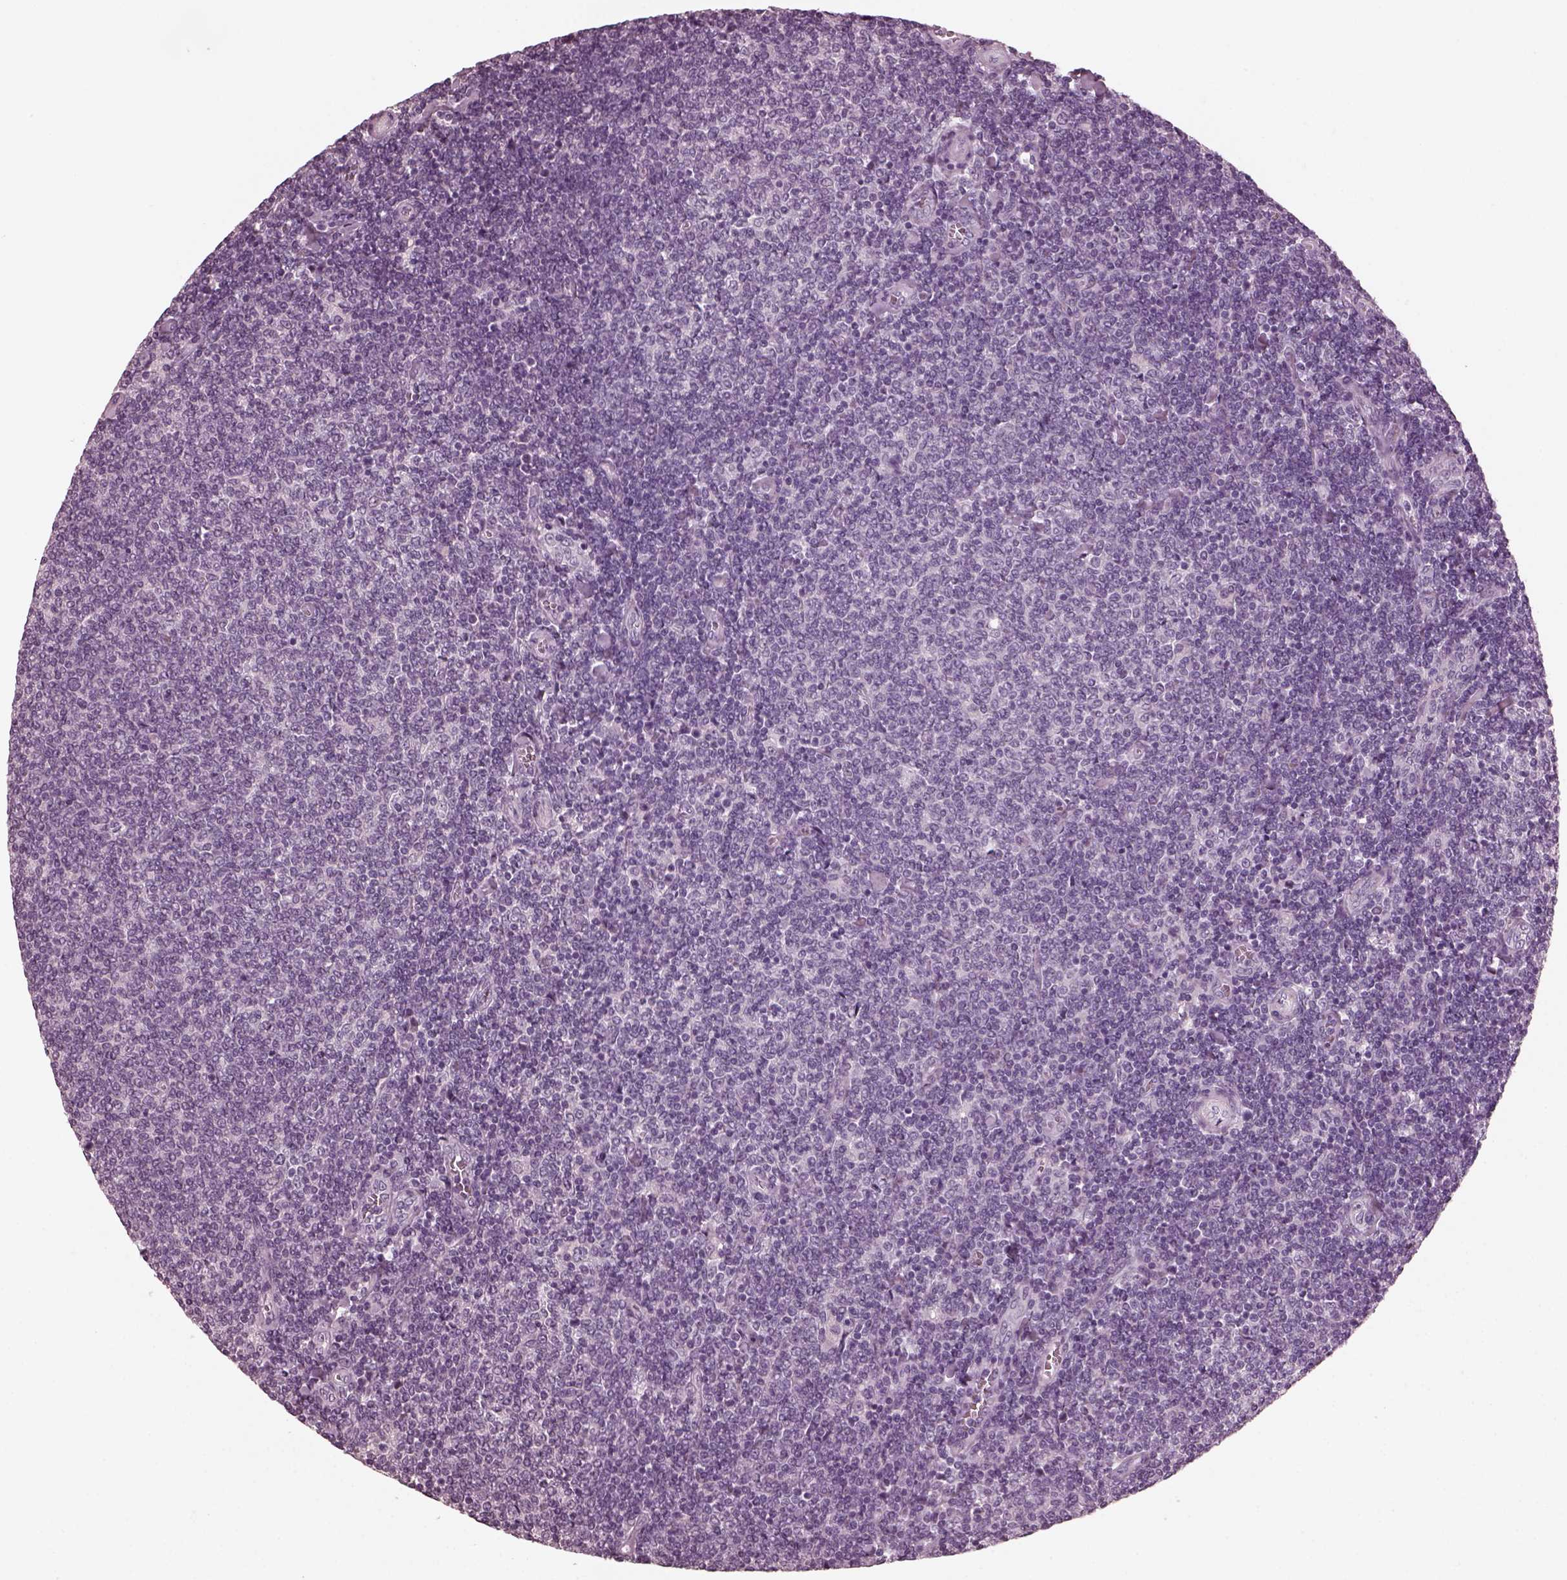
{"staining": {"intensity": "negative", "quantity": "none", "location": "none"}, "tissue": "lymphoma", "cell_type": "Tumor cells", "image_type": "cancer", "snomed": [{"axis": "morphology", "description": "Malignant lymphoma, non-Hodgkin's type, Low grade"}, {"axis": "topography", "description": "Lymph node"}], "caption": "An immunohistochemistry (IHC) photomicrograph of low-grade malignant lymphoma, non-Hodgkin's type is shown. There is no staining in tumor cells of low-grade malignant lymphoma, non-Hodgkin's type.", "gene": "CGA", "patient": {"sex": "male", "age": 52}}